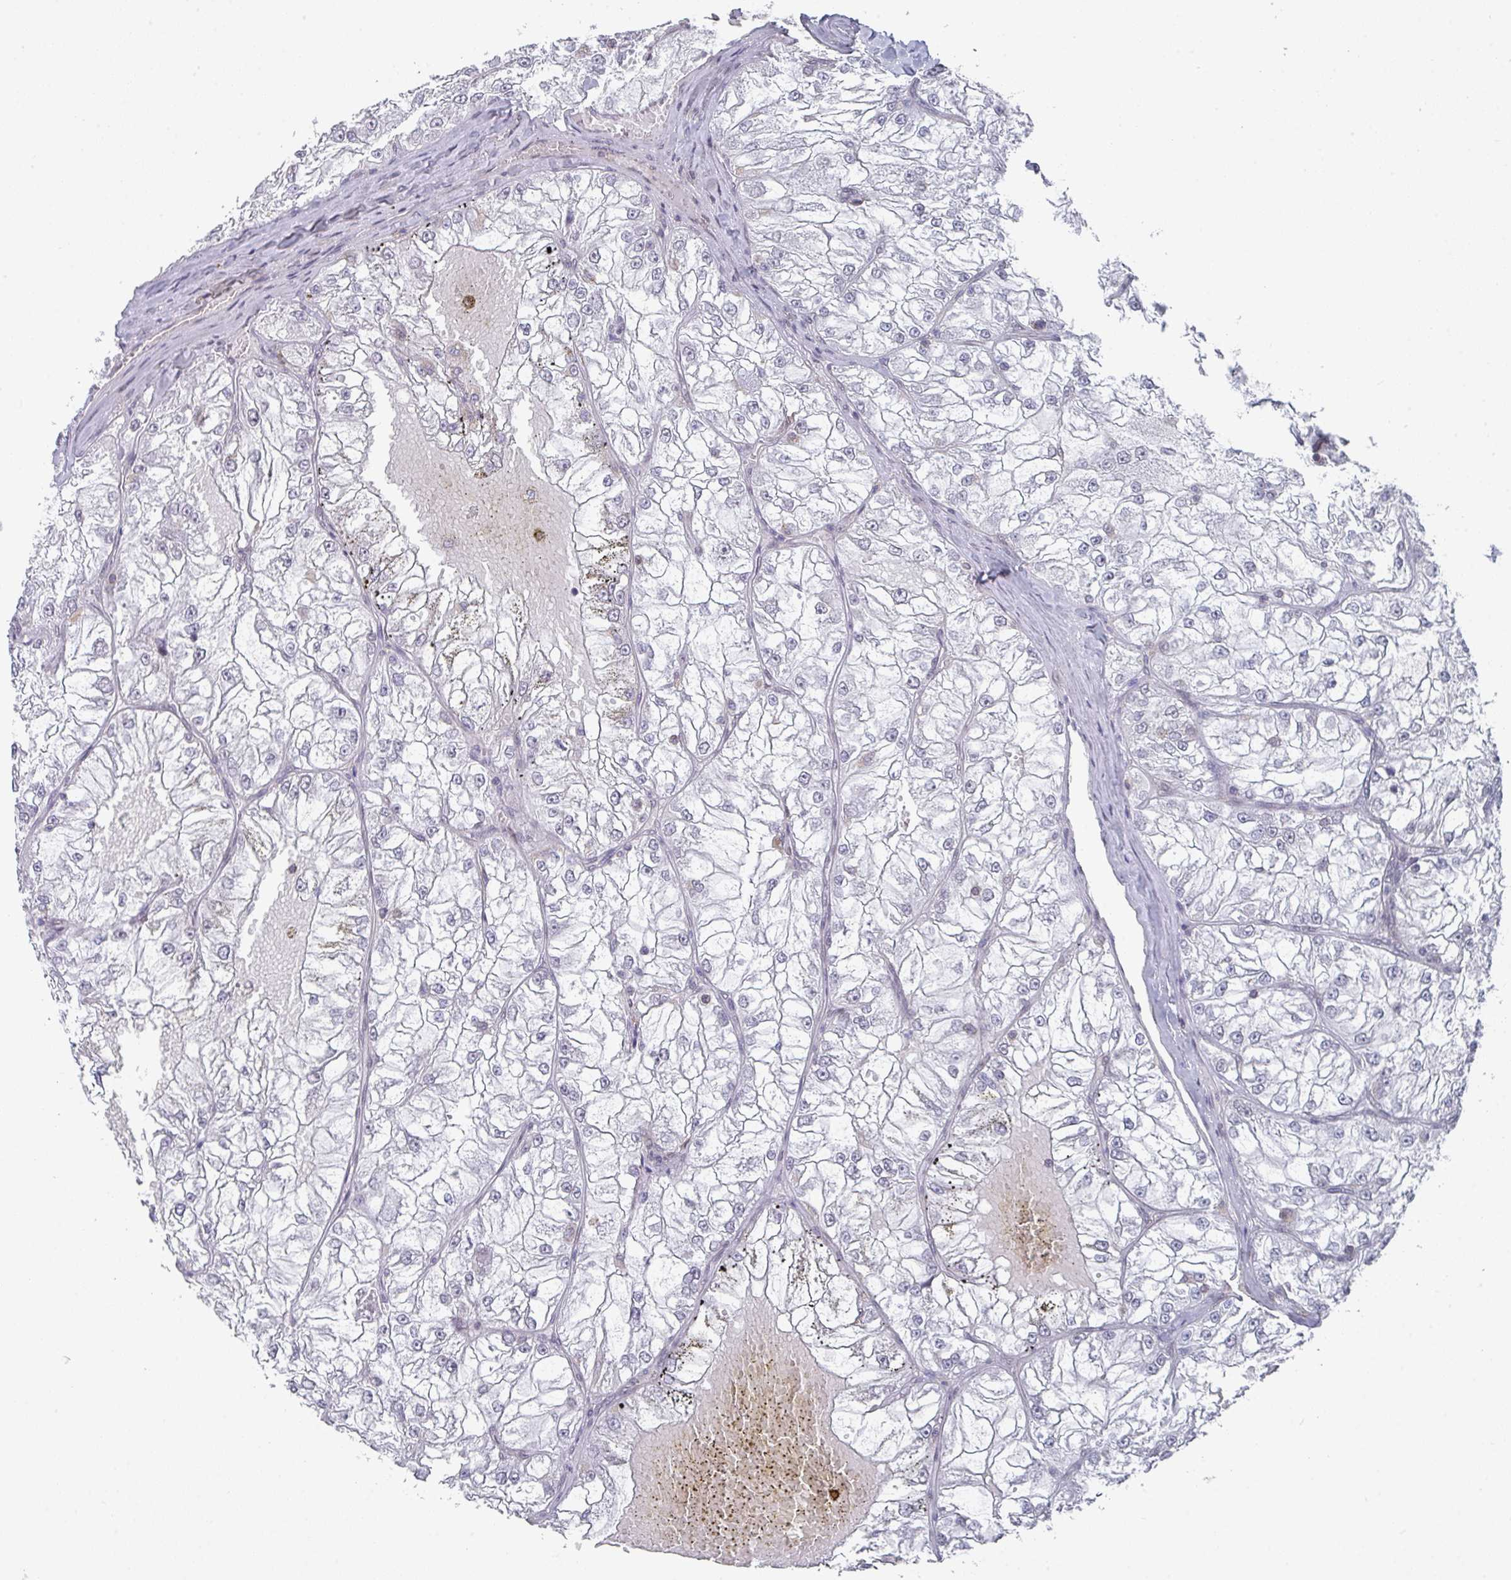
{"staining": {"intensity": "negative", "quantity": "none", "location": "none"}, "tissue": "renal cancer", "cell_type": "Tumor cells", "image_type": "cancer", "snomed": [{"axis": "morphology", "description": "Adenocarcinoma, NOS"}, {"axis": "topography", "description": "Kidney"}], "caption": "This is an IHC image of human renal adenocarcinoma. There is no staining in tumor cells.", "gene": "RASAL3", "patient": {"sex": "female", "age": 72}}